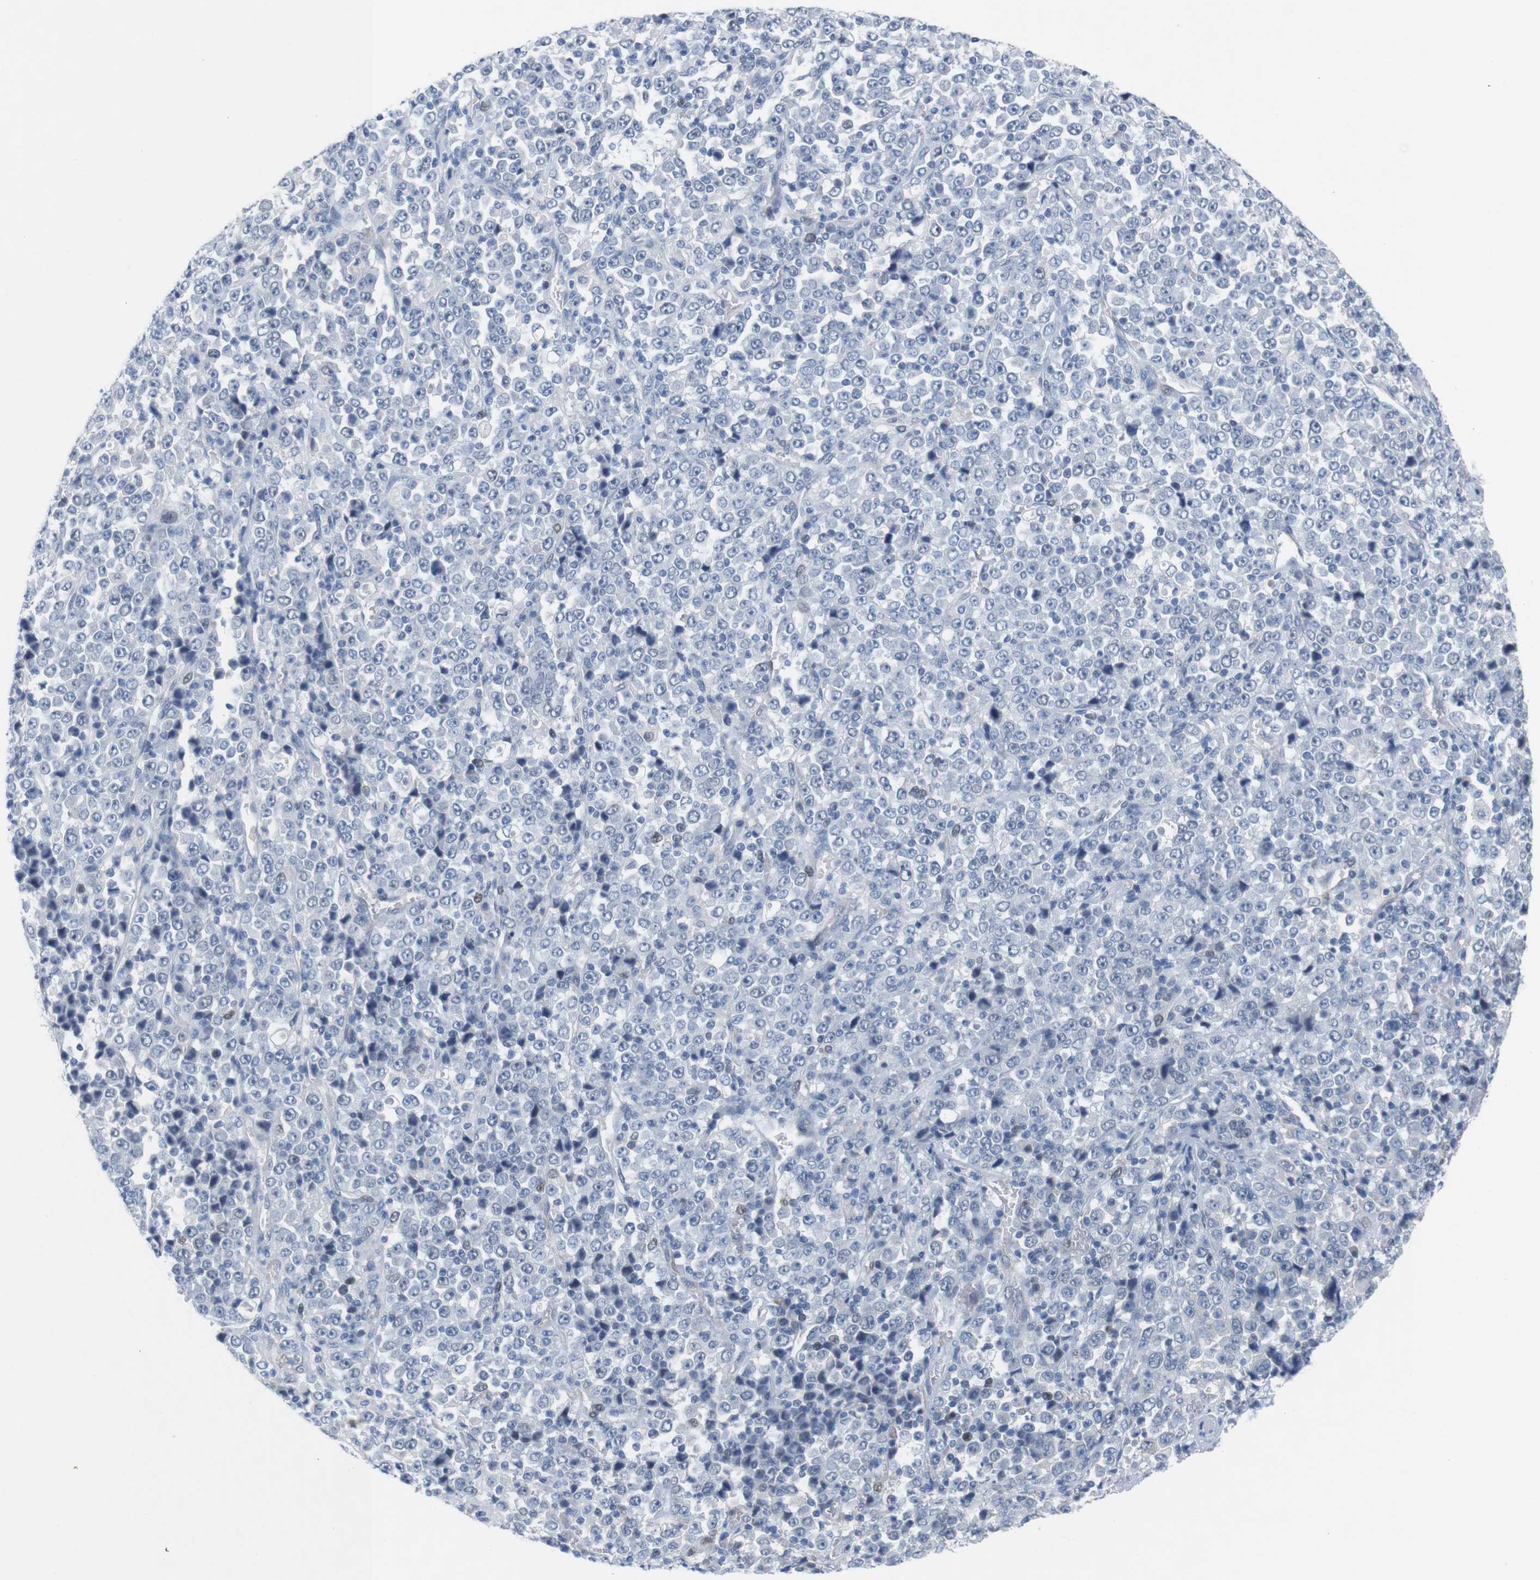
{"staining": {"intensity": "negative", "quantity": "none", "location": "none"}, "tissue": "stomach cancer", "cell_type": "Tumor cells", "image_type": "cancer", "snomed": [{"axis": "morphology", "description": "Normal tissue, NOS"}, {"axis": "morphology", "description": "Adenocarcinoma, NOS"}, {"axis": "topography", "description": "Stomach, upper"}, {"axis": "topography", "description": "Stomach"}], "caption": "There is no significant positivity in tumor cells of stomach cancer (adenocarcinoma).", "gene": "CDK2", "patient": {"sex": "male", "age": 59}}